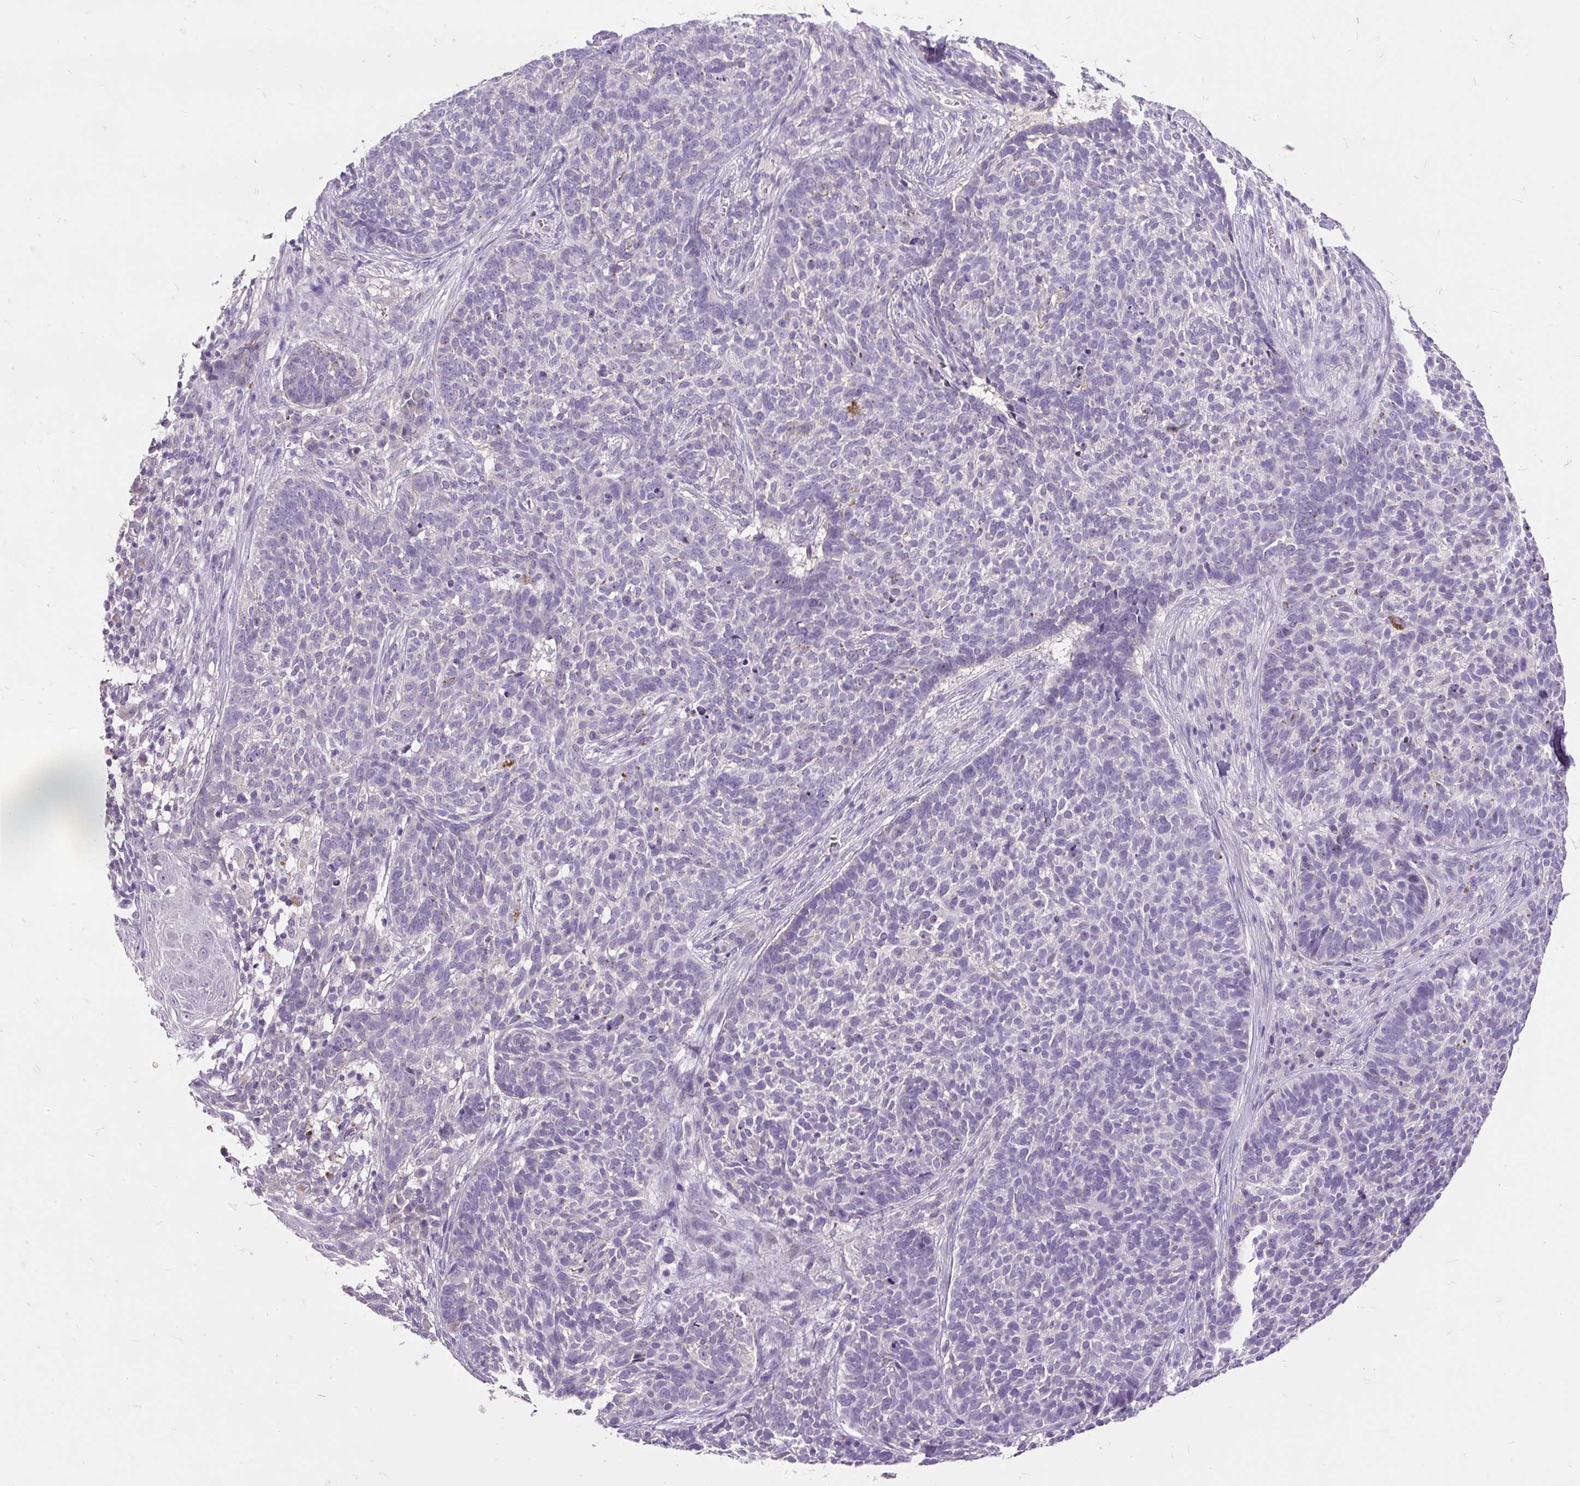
{"staining": {"intensity": "negative", "quantity": "none", "location": "none"}, "tissue": "skin cancer", "cell_type": "Tumor cells", "image_type": "cancer", "snomed": [{"axis": "morphology", "description": "Basal cell carcinoma"}, {"axis": "topography", "description": "Skin"}], "caption": "Immunohistochemistry (IHC) photomicrograph of neoplastic tissue: human skin basal cell carcinoma stained with DAB demonstrates no significant protein expression in tumor cells.", "gene": "KRTAP20-3", "patient": {"sex": "male", "age": 85}}